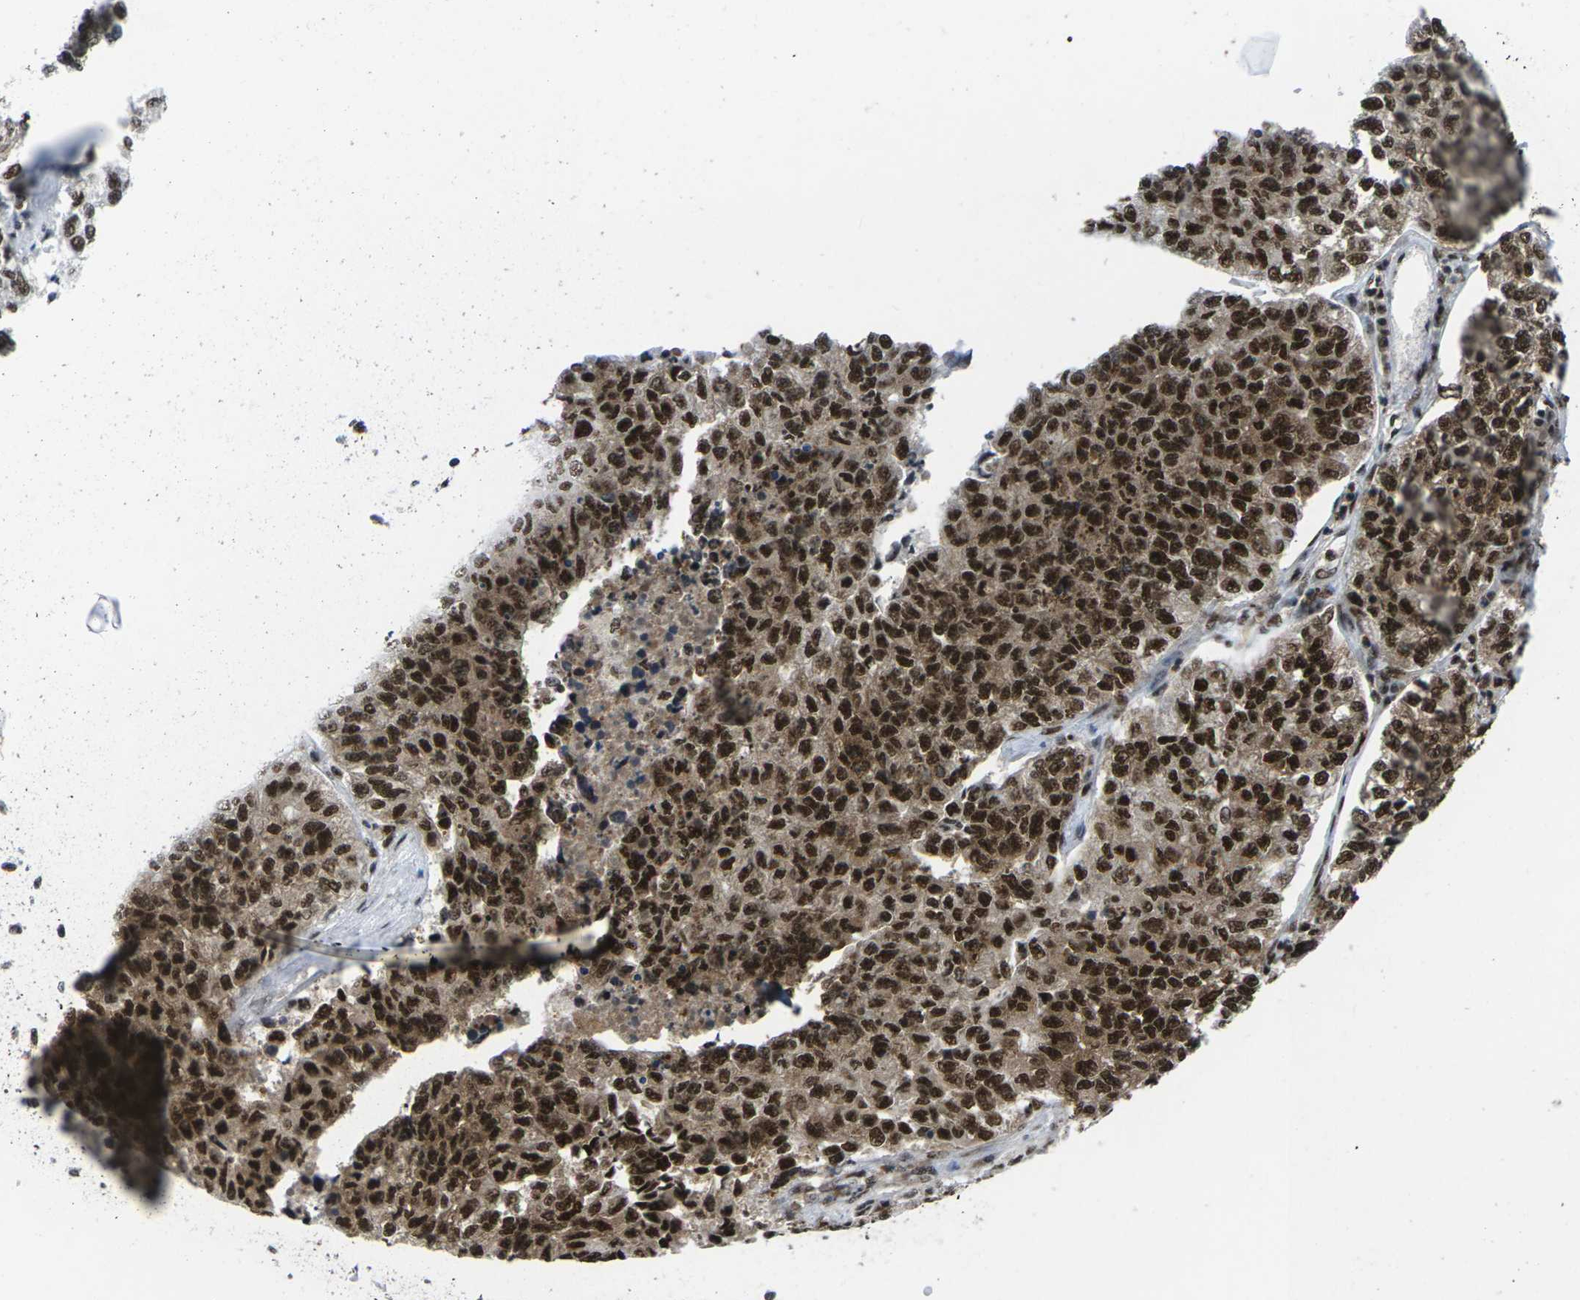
{"staining": {"intensity": "strong", "quantity": ">75%", "location": "cytoplasmic/membranous,nuclear"}, "tissue": "lung cancer", "cell_type": "Tumor cells", "image_type": "cancer", "snomed": [{"axis": "morphology", "description": "Adenocarcinoma, NOS"}, {"axis": "topography", "description": "Lung"}], "caption": "There is high levels of strong cytoplasmic/membranous and nuclear expression in tumor cells of lung cancer (adenocarcinoma), as demonstrated by immunohistochemical staining (brown color).", "gene": "MAGOH", "patient": {"sex": "male", "age": 49}}